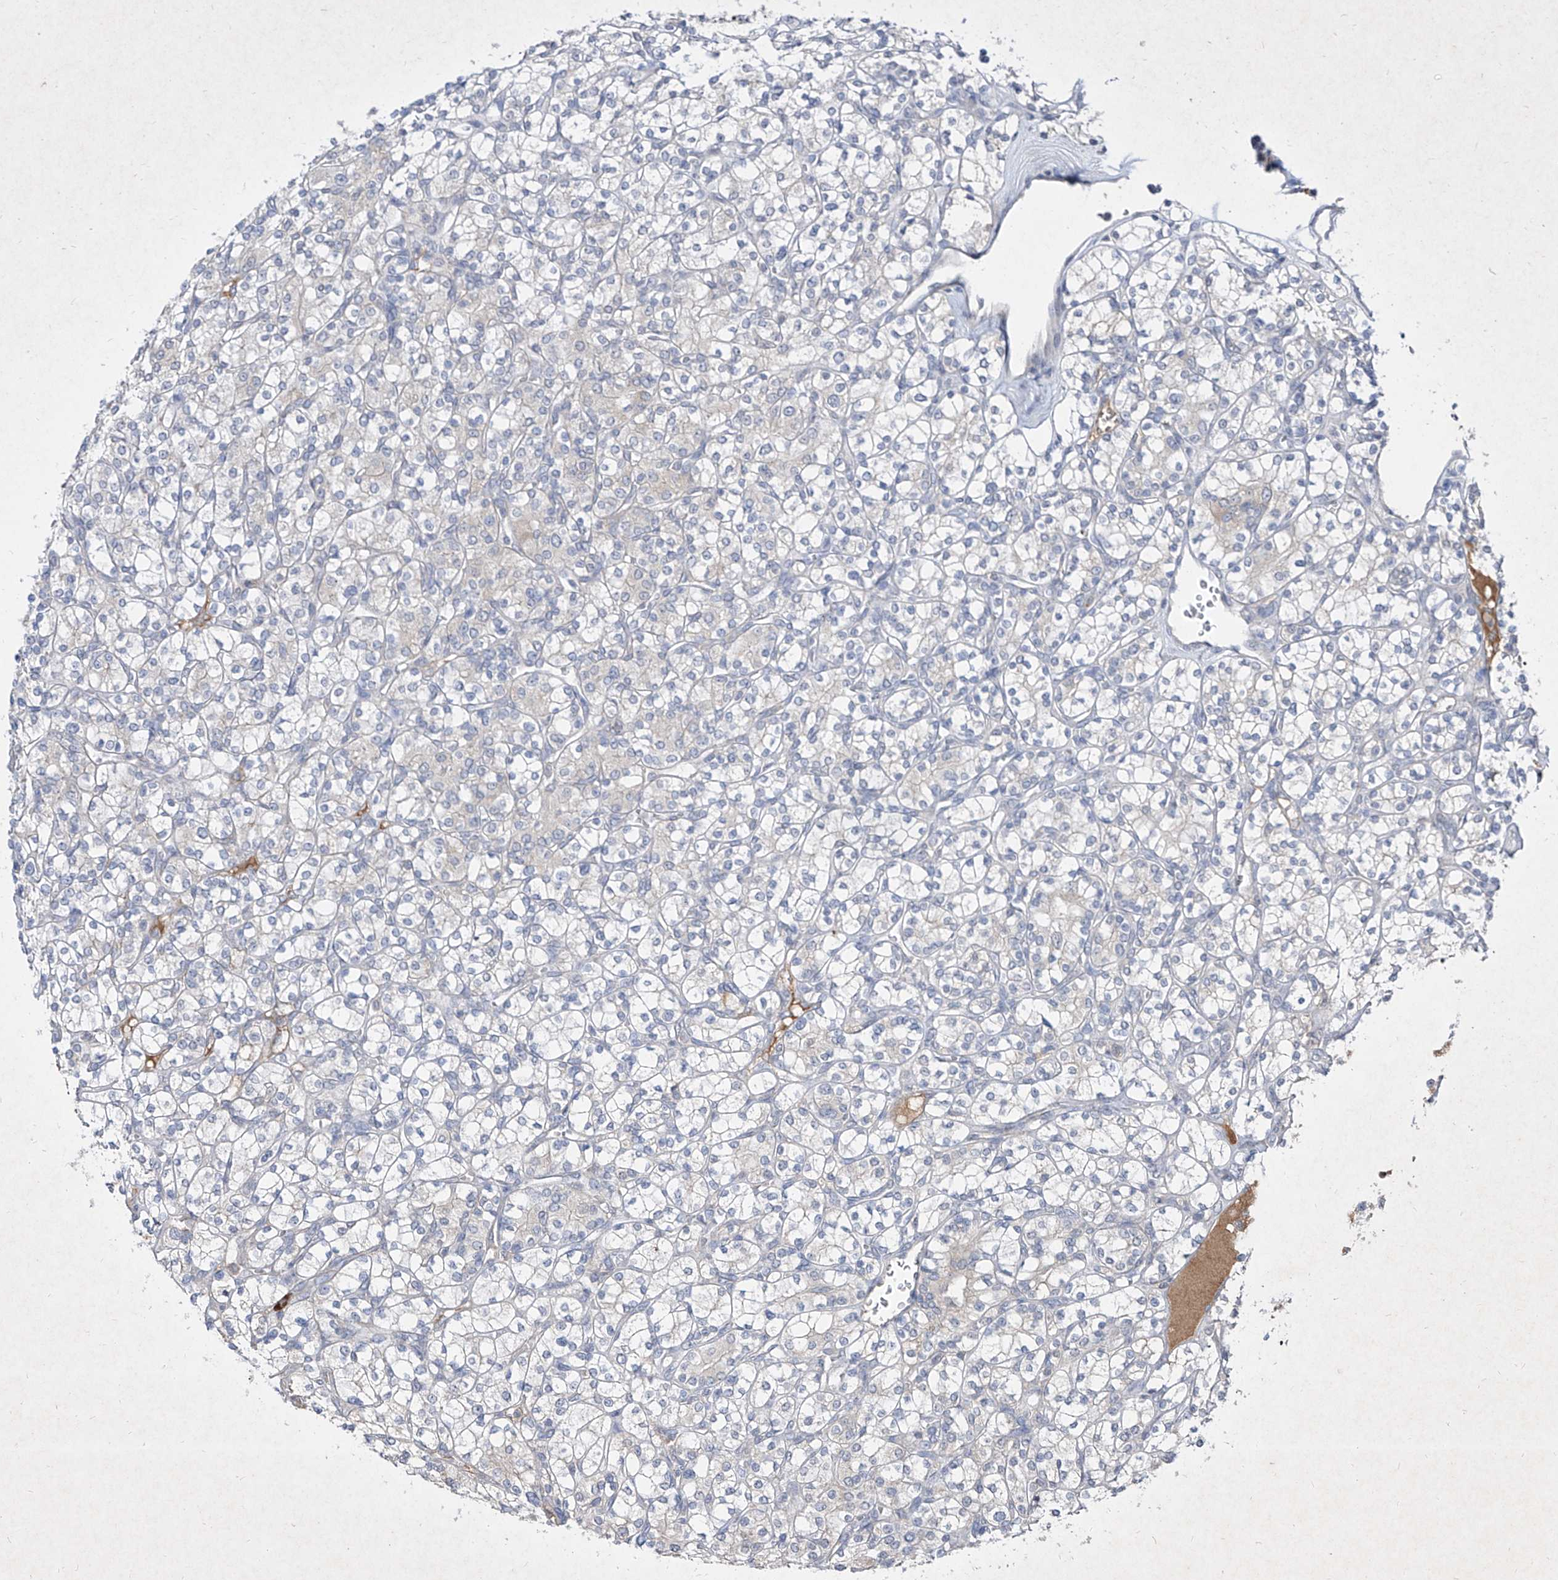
{"staining": {"intensity": "negative", "quantity": "none", "location": "none"}, "tissue": "renal cancer", "cell_type": "Tumor cells", "image_type": "cancer", "snomed": [{"axis": "morphology", "description": "Adenocarcinoma, NOS"}, {"axis": "topography", "description": "Kidney"}], "caption": "Immunohistochemical staining of renal cancer exhibits no significant staining in tumor cells. (DAB IHC with hematoxylin counter stain).", "gene": "C4A", "patient": {"sex": "male", "age": 77}}